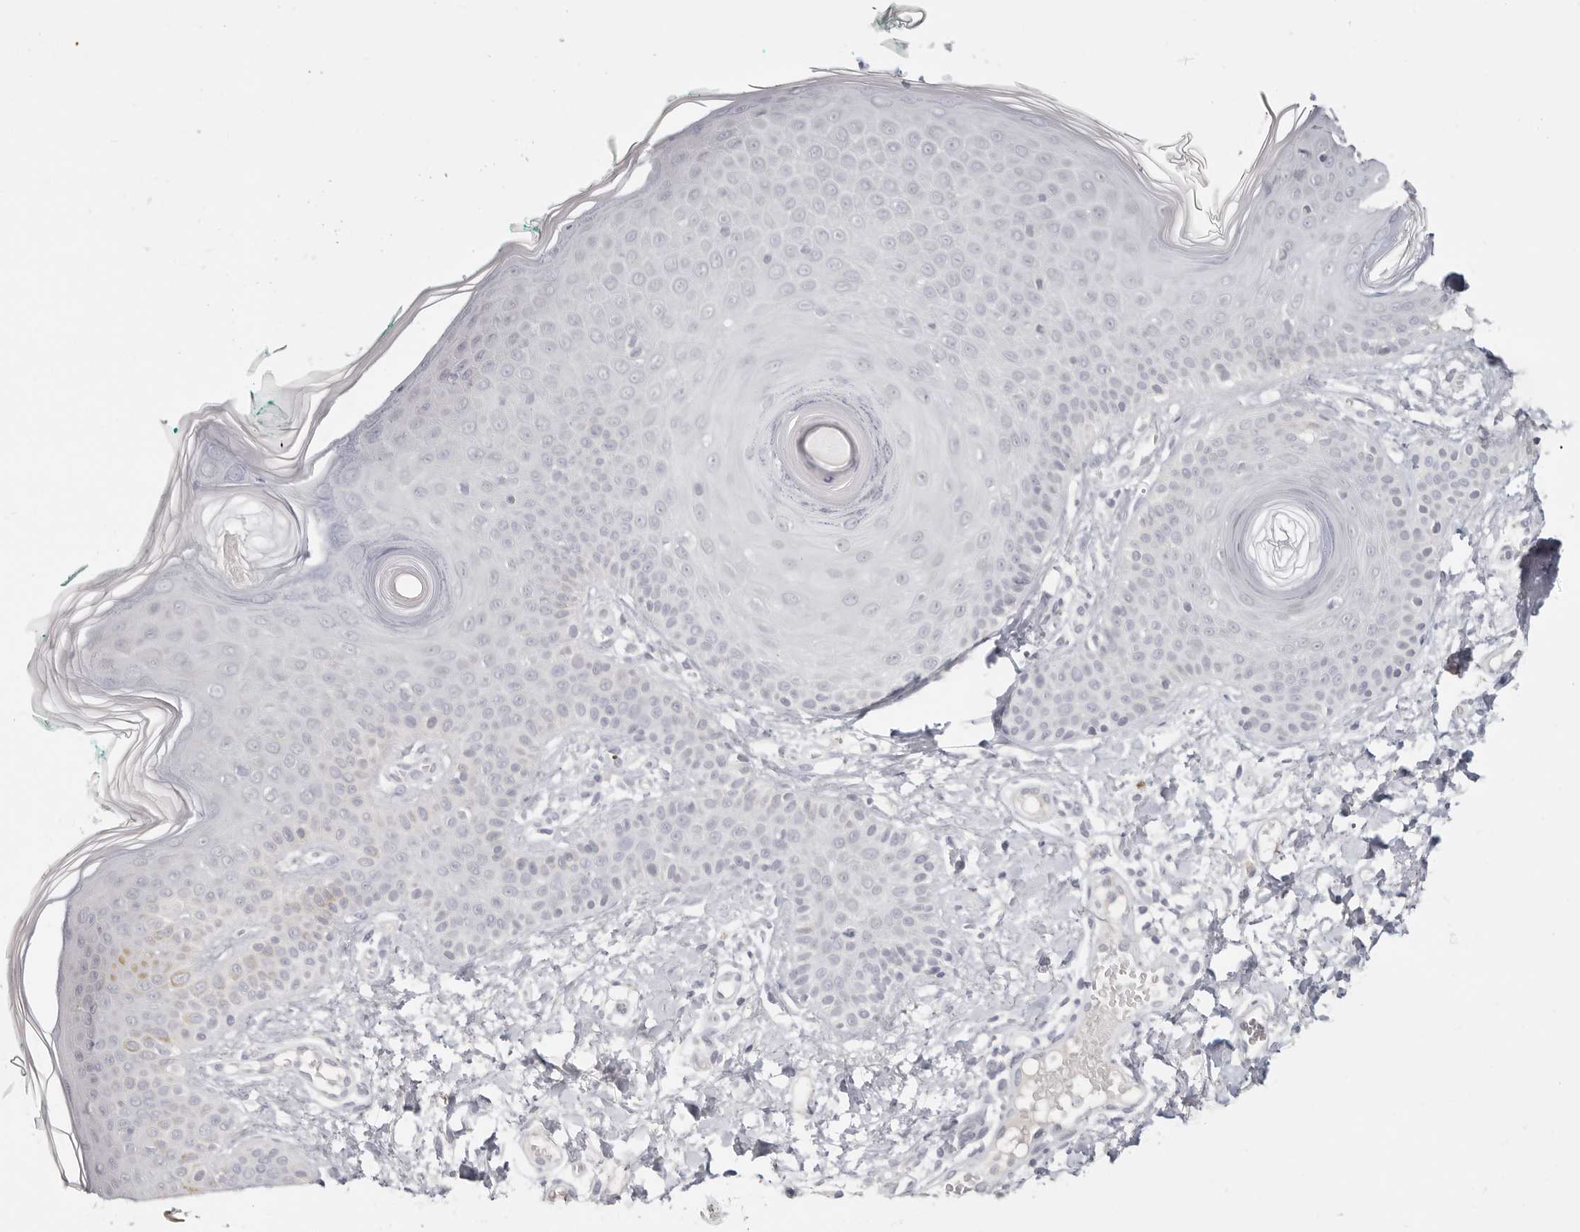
{"staining": {"intensity": "negative", "quantity": "none", "location": "none"}, "tissue": "skin", "cell_type": "Fibroblasts", "image_type": "normal", "snomed": [{"axis": "morphology", "description": "Normal tissue, NOS"}, {"axis": "topography", "description": "Skin"}], "caption": "This histopathology image is of benign skin stained with immunohistochemistry (IHC) to label a protein in brown with the nuclei are counter-stained blue. There is no staining in fibroblasts. (DAB immunohistochemistry (IHC) visualized using brightfield microscopy, high magnification).", "gene": "ASCL1", "patient": {"sex": "male", "age": 37}}